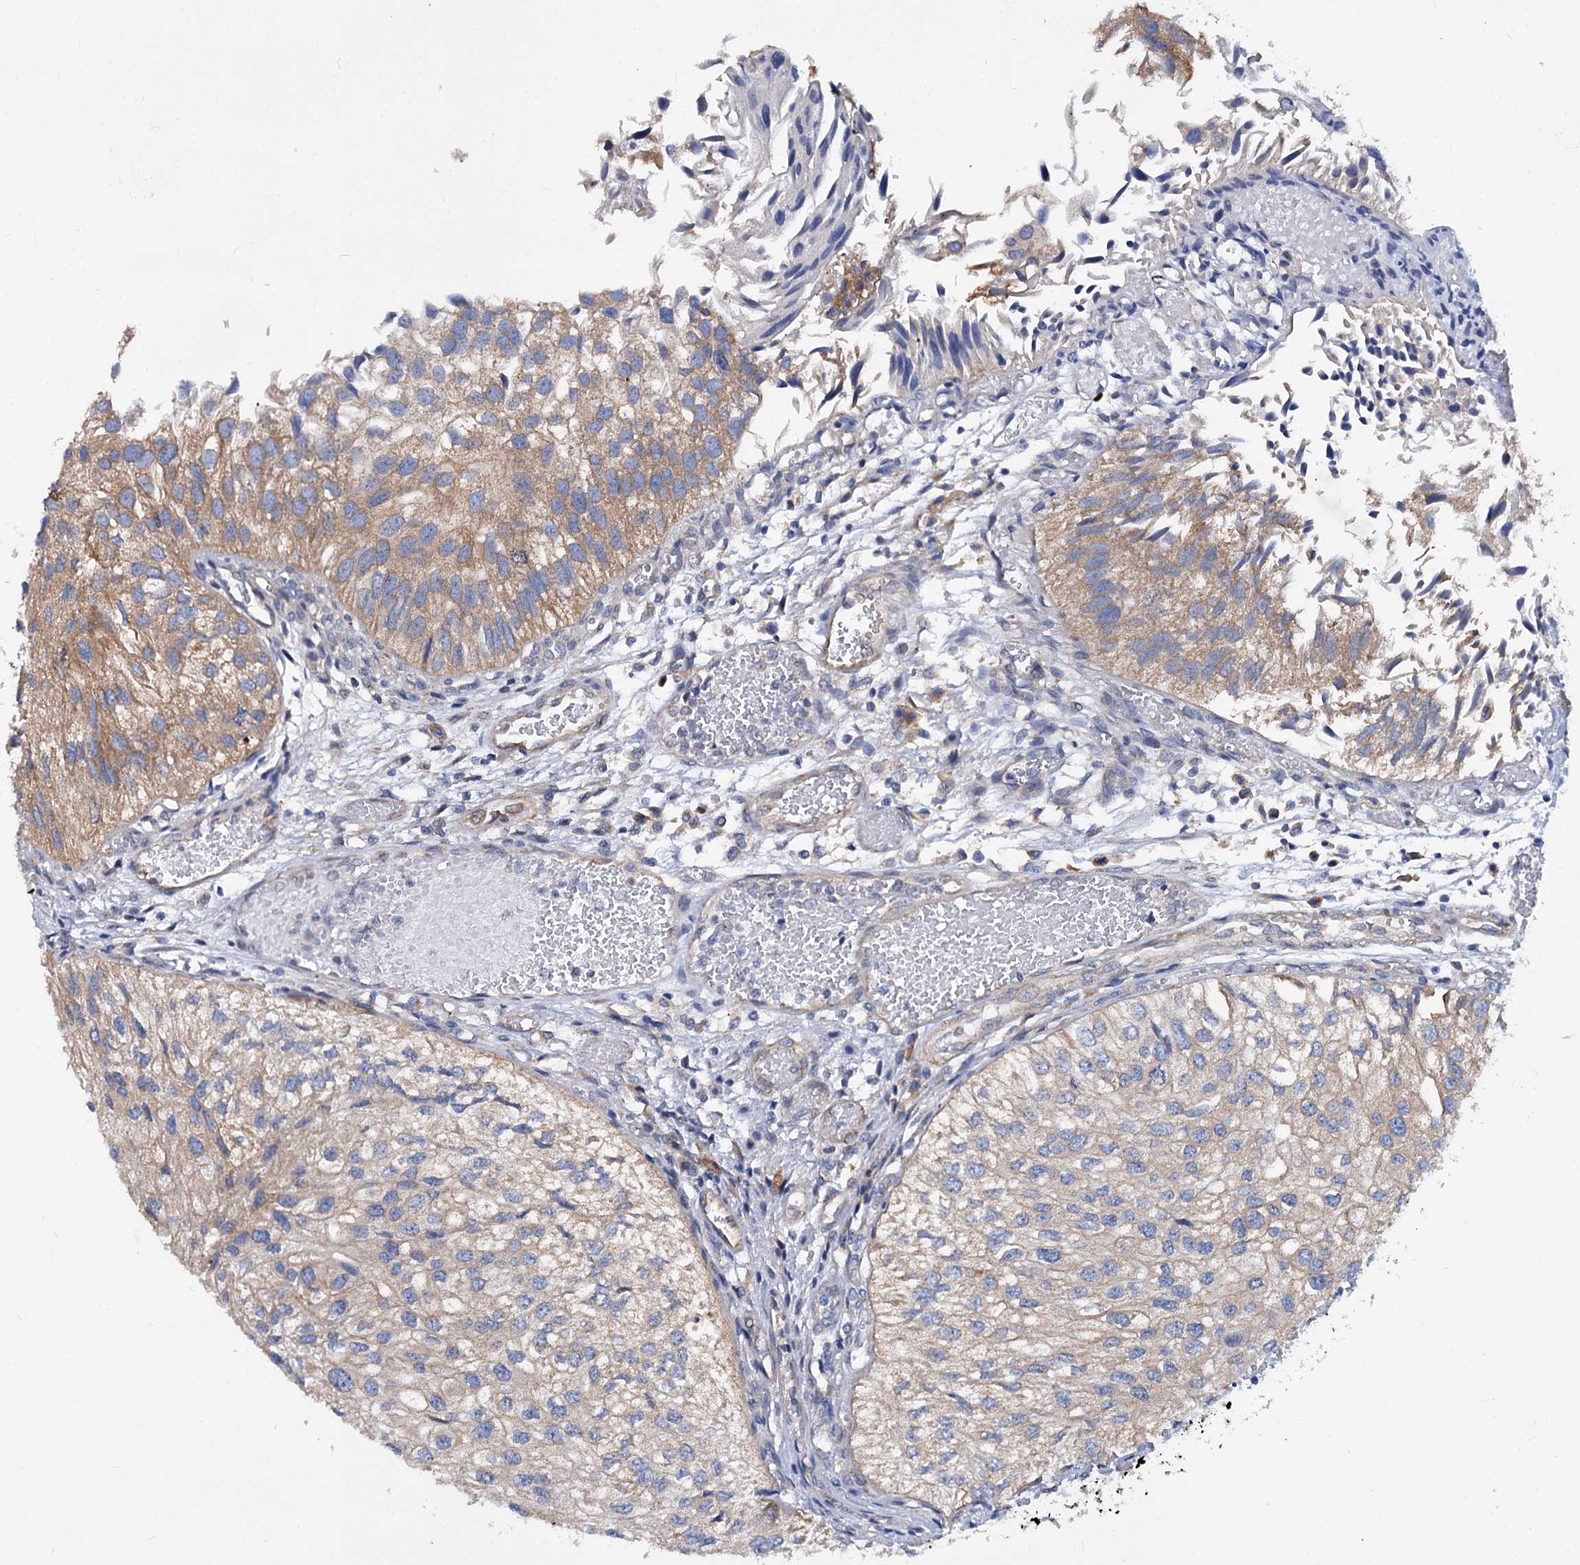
{"staining": {"intensity": "moderate", "quantity": "<25%", "location": "cytoplasmic/membranous"}, "tissue": "urothelial cancer", "cell_type": "Tumor cells", "image_type": "cancer", "snomed": [{"axis": "morphology", "description": "Urothelial carcinoma, Low grade"}, {"axis": "topography", "description": "Urinary bladder"}], "caption": "Brown immunohistochemical staining in urothelial cancer displays moderate cytoplasmic/membranous staining in approximately <25% of tumor cells.", "gene": "TRIM55", "patient": {"sex": "female", "age": 89}}